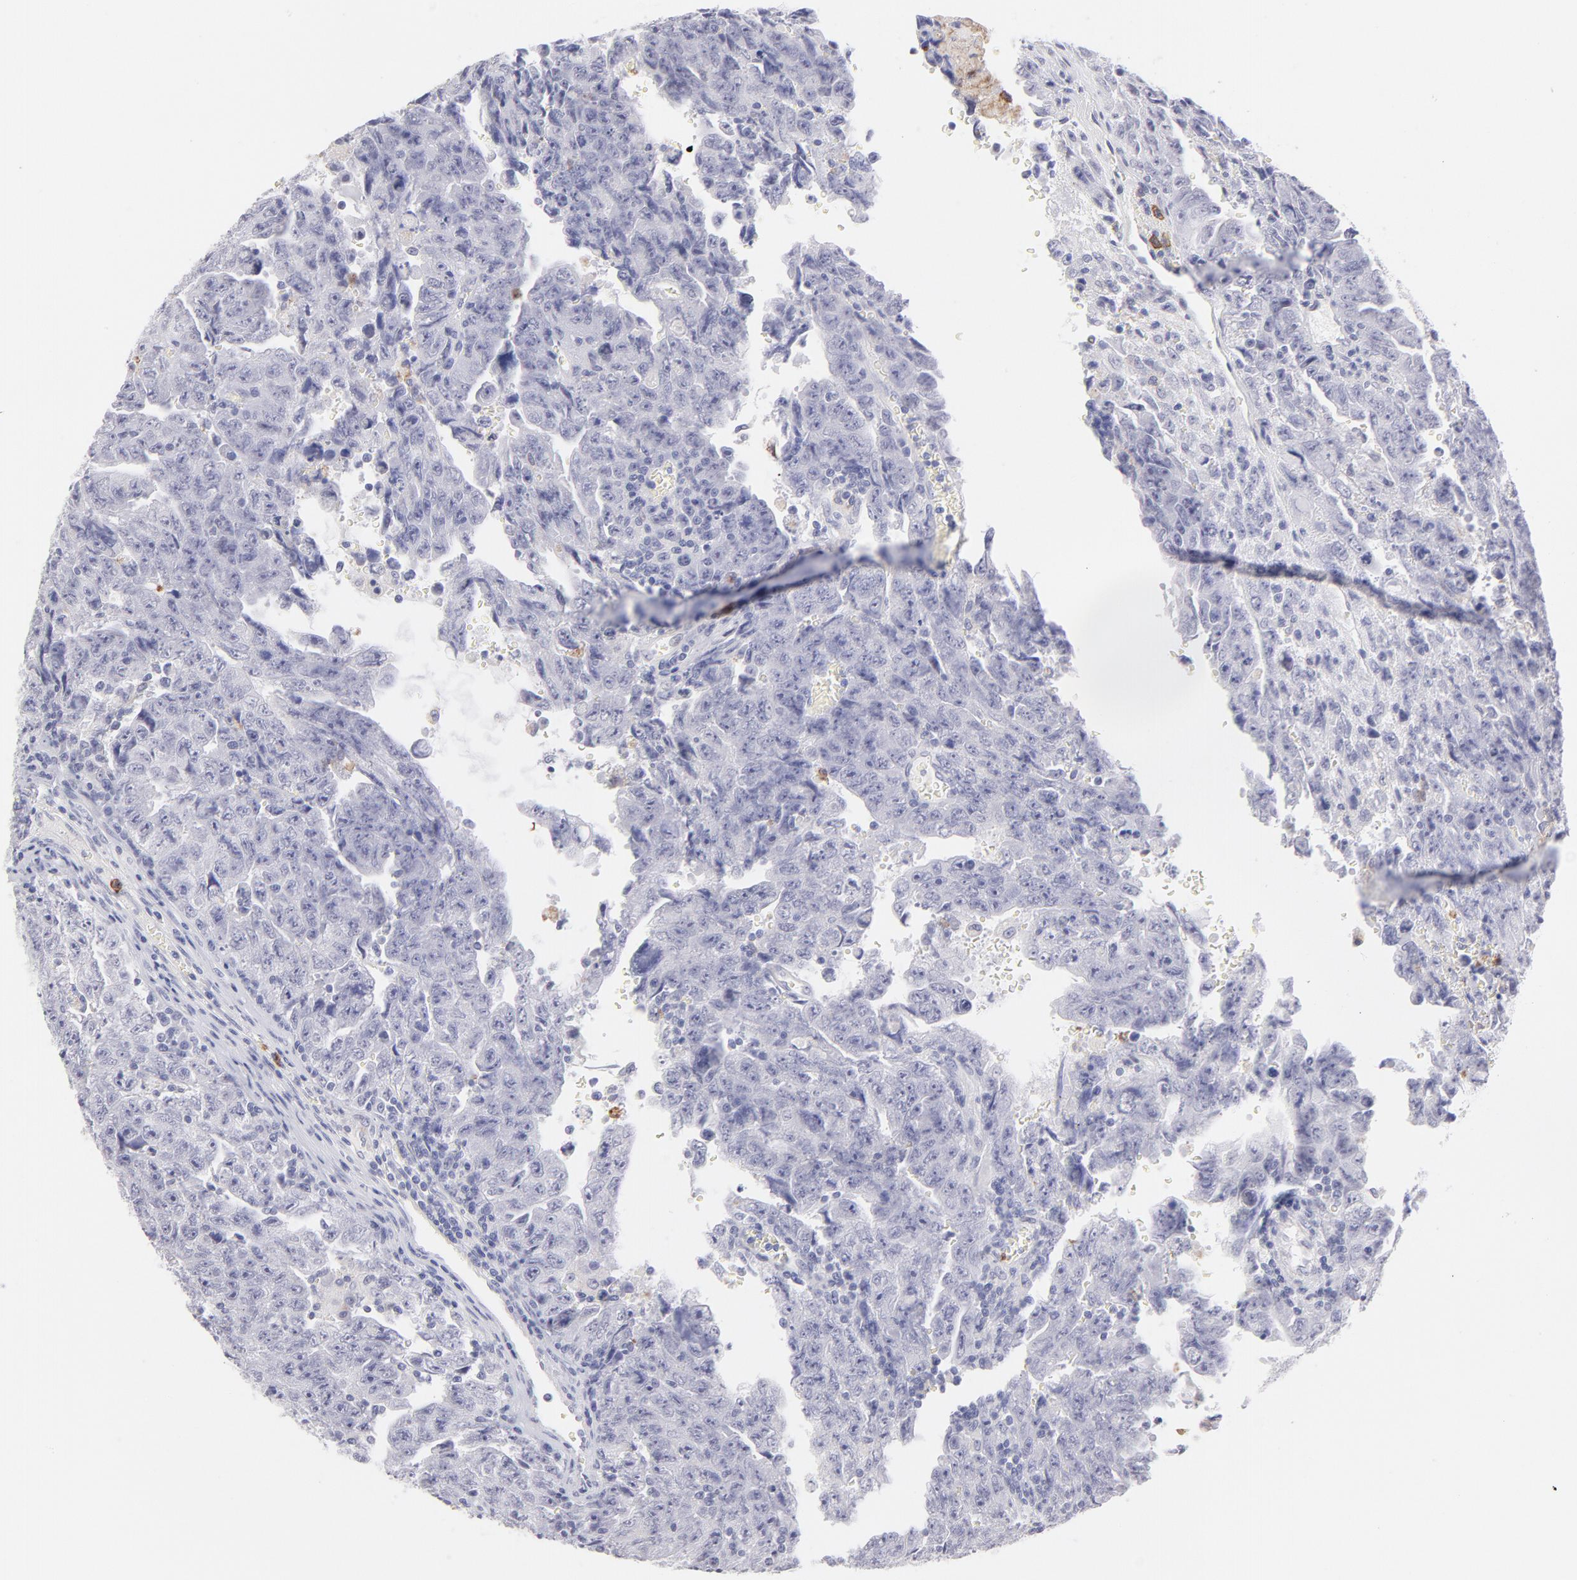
{"staining": {"intensity": "negative", "quantity": "none", "location": "none"}, "tissue": "testis cancer", "cell_type": "Tumor cells", "image_type": "cancer", "snomed": [{"axis": "morphology", "description": "Carcinoma, Embryonal, NOS"}, {"axis": "topography", "description": "Testis"}], "caption": "Protein analysis of testis embryonal carcinoma reveals no significant positivity in tumor cells.", "gene": "LTB4R", "patient": {"sex": "male", "age": 28}}